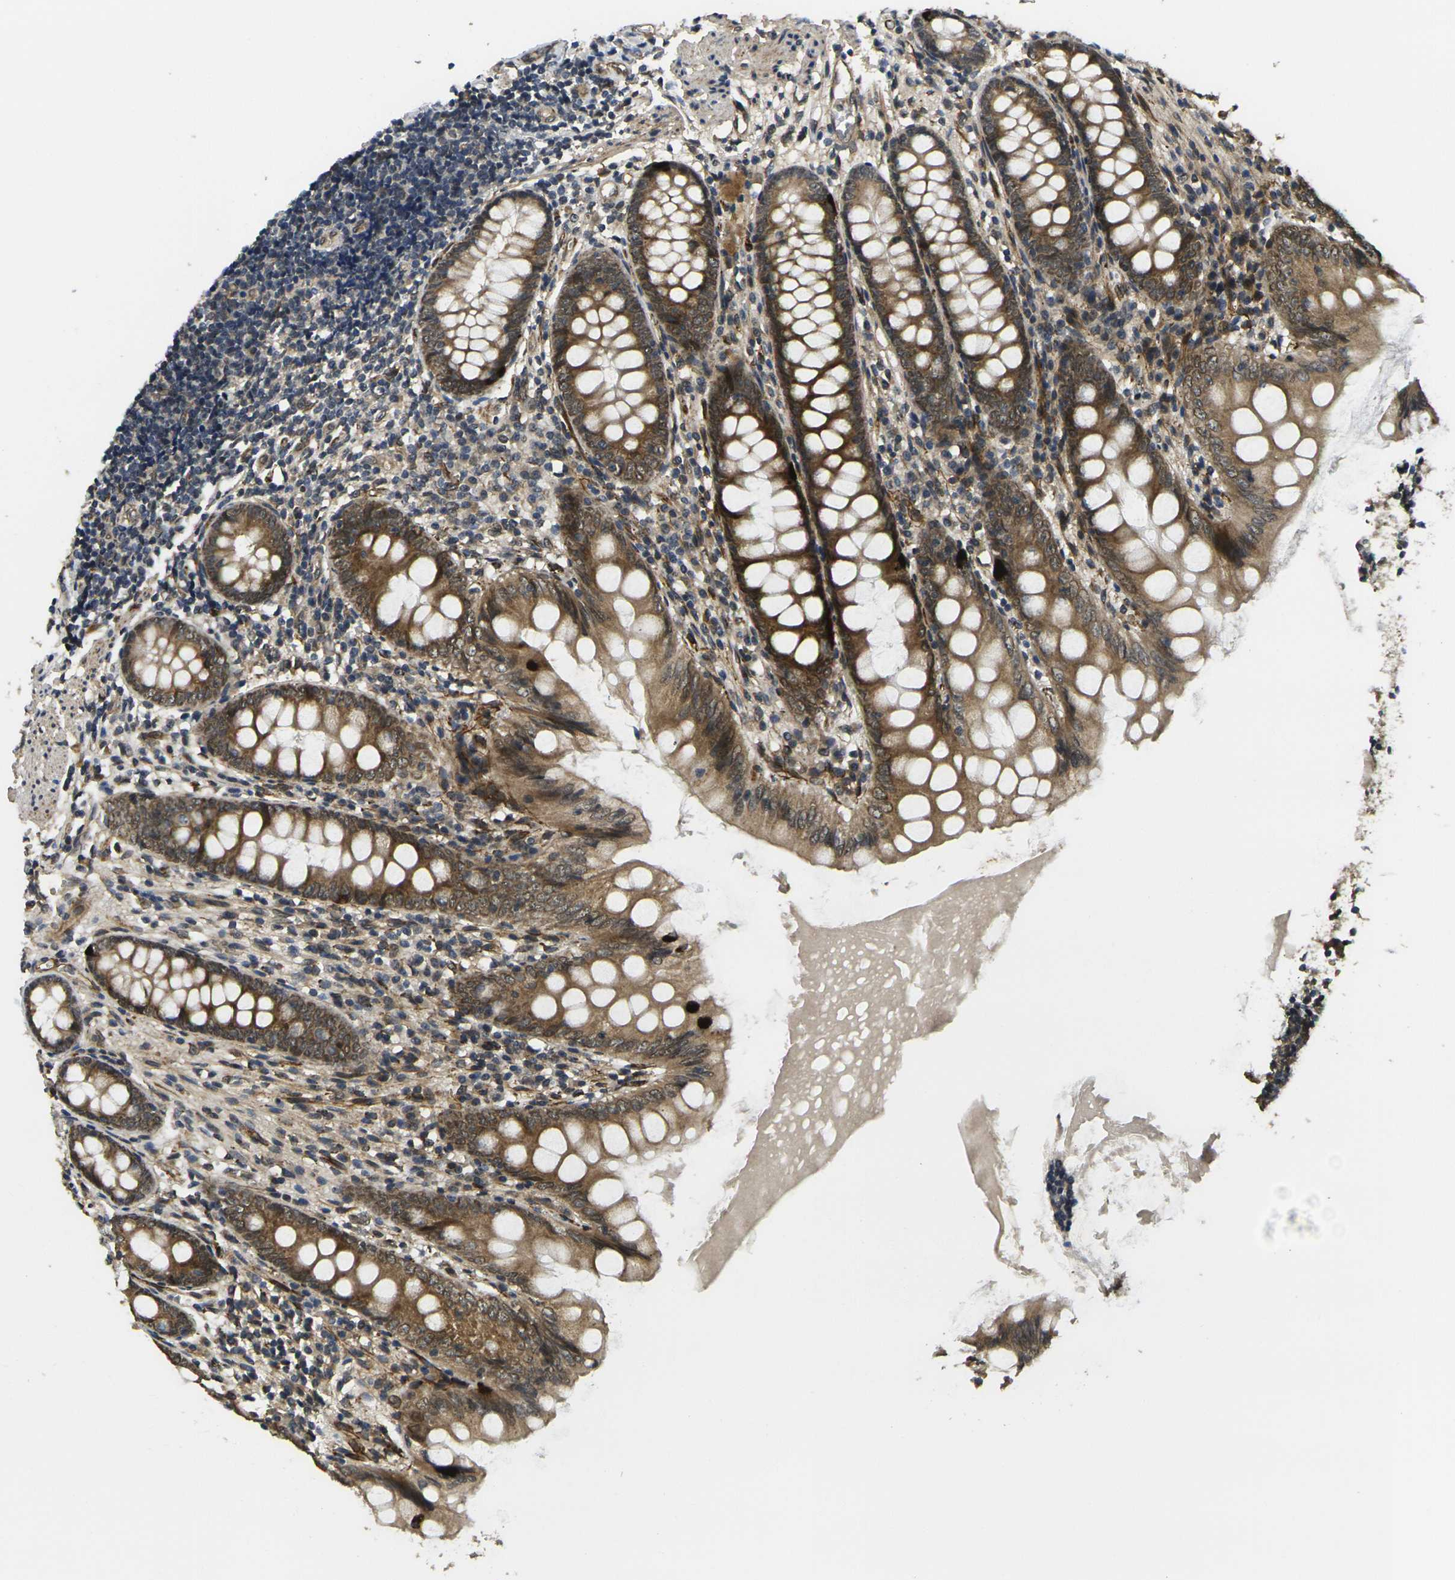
{"staining": {"intensity": "strong", "quantity": ">75%", "location": "cytoplasmic/membranous"}, "tissue": "appendix", "cell_type": "Glandular cells", "image_type": "normal", "snomed": [{"axis": "morphology", "description": "Normal tissue, NOS"}, {"axis": "topography", "description": "Appendix"}], "caption": "A brown stain highlights strong cytoplasmic/membranous expression of a protein in glandular cells of unremarkable human appendix. The staining was performed using DAB, with brown indicating positive protein expression. Nuclei are stained blue with hematoxylin.", "gene": "FUT11", "patient": {"sex": "female", "age": 77}}